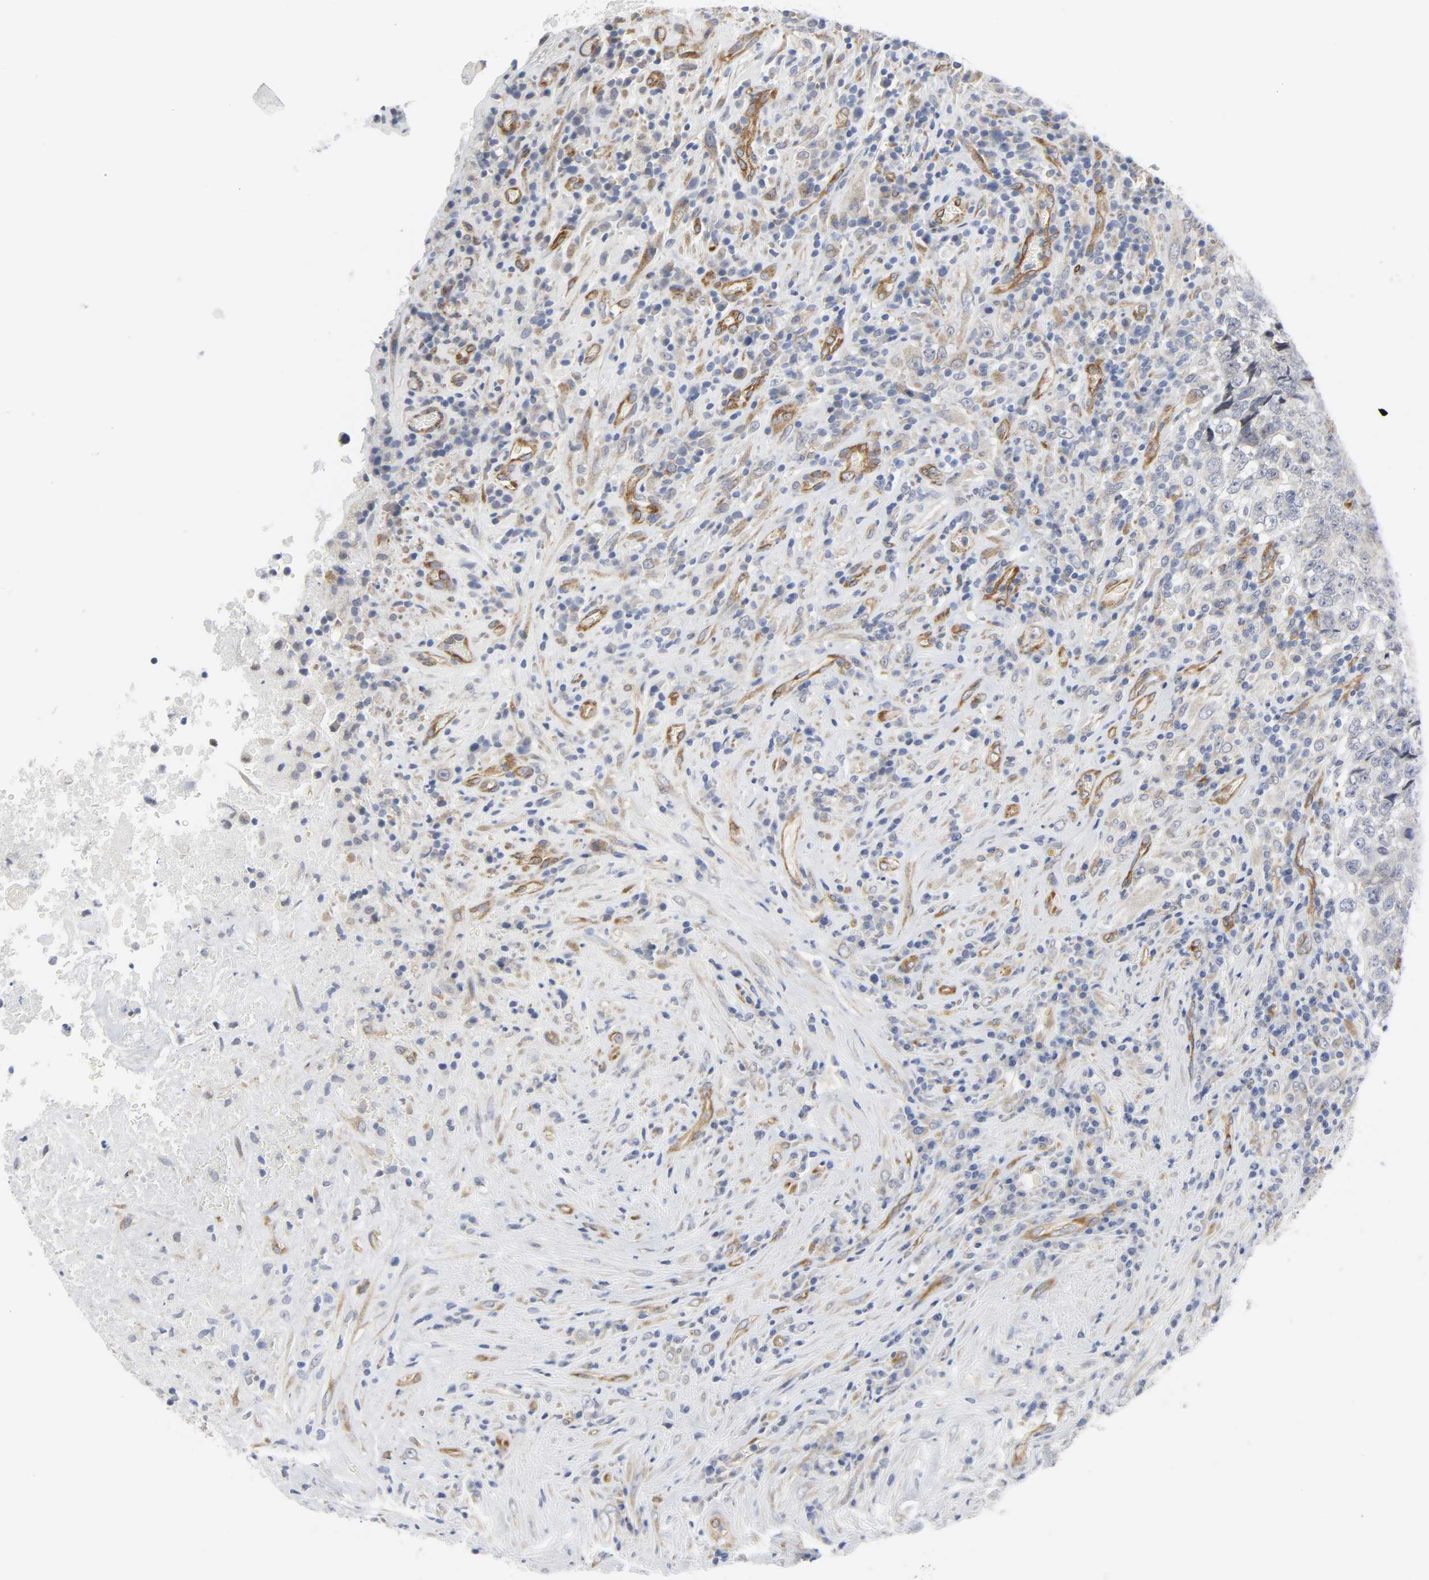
{"staining": {"intensity": "negative", "quantity": "none", "location": "none"}, "tissue": "testis cancer", "cell_type": "Tumor cells", "image_type": "cancer", "snomed": [{"axis": "morphology", "description": "Necrosis, NOS"}, {"axis": "morphology", "description": "Carcinoma, Embryonal, NOS"}, {"axis": "topography", "description": "Testis"}], "caption": "Testis cancer (embryonal carcinoma) was stained to show a protein in brown. There is no significant positivity in tumor cells. (Brightfield microscopy of DAB immunohistochemistry (IHC) at high magnification).", "gene": "DOCK1", "patient": {"sex": "male", "age": 19}}